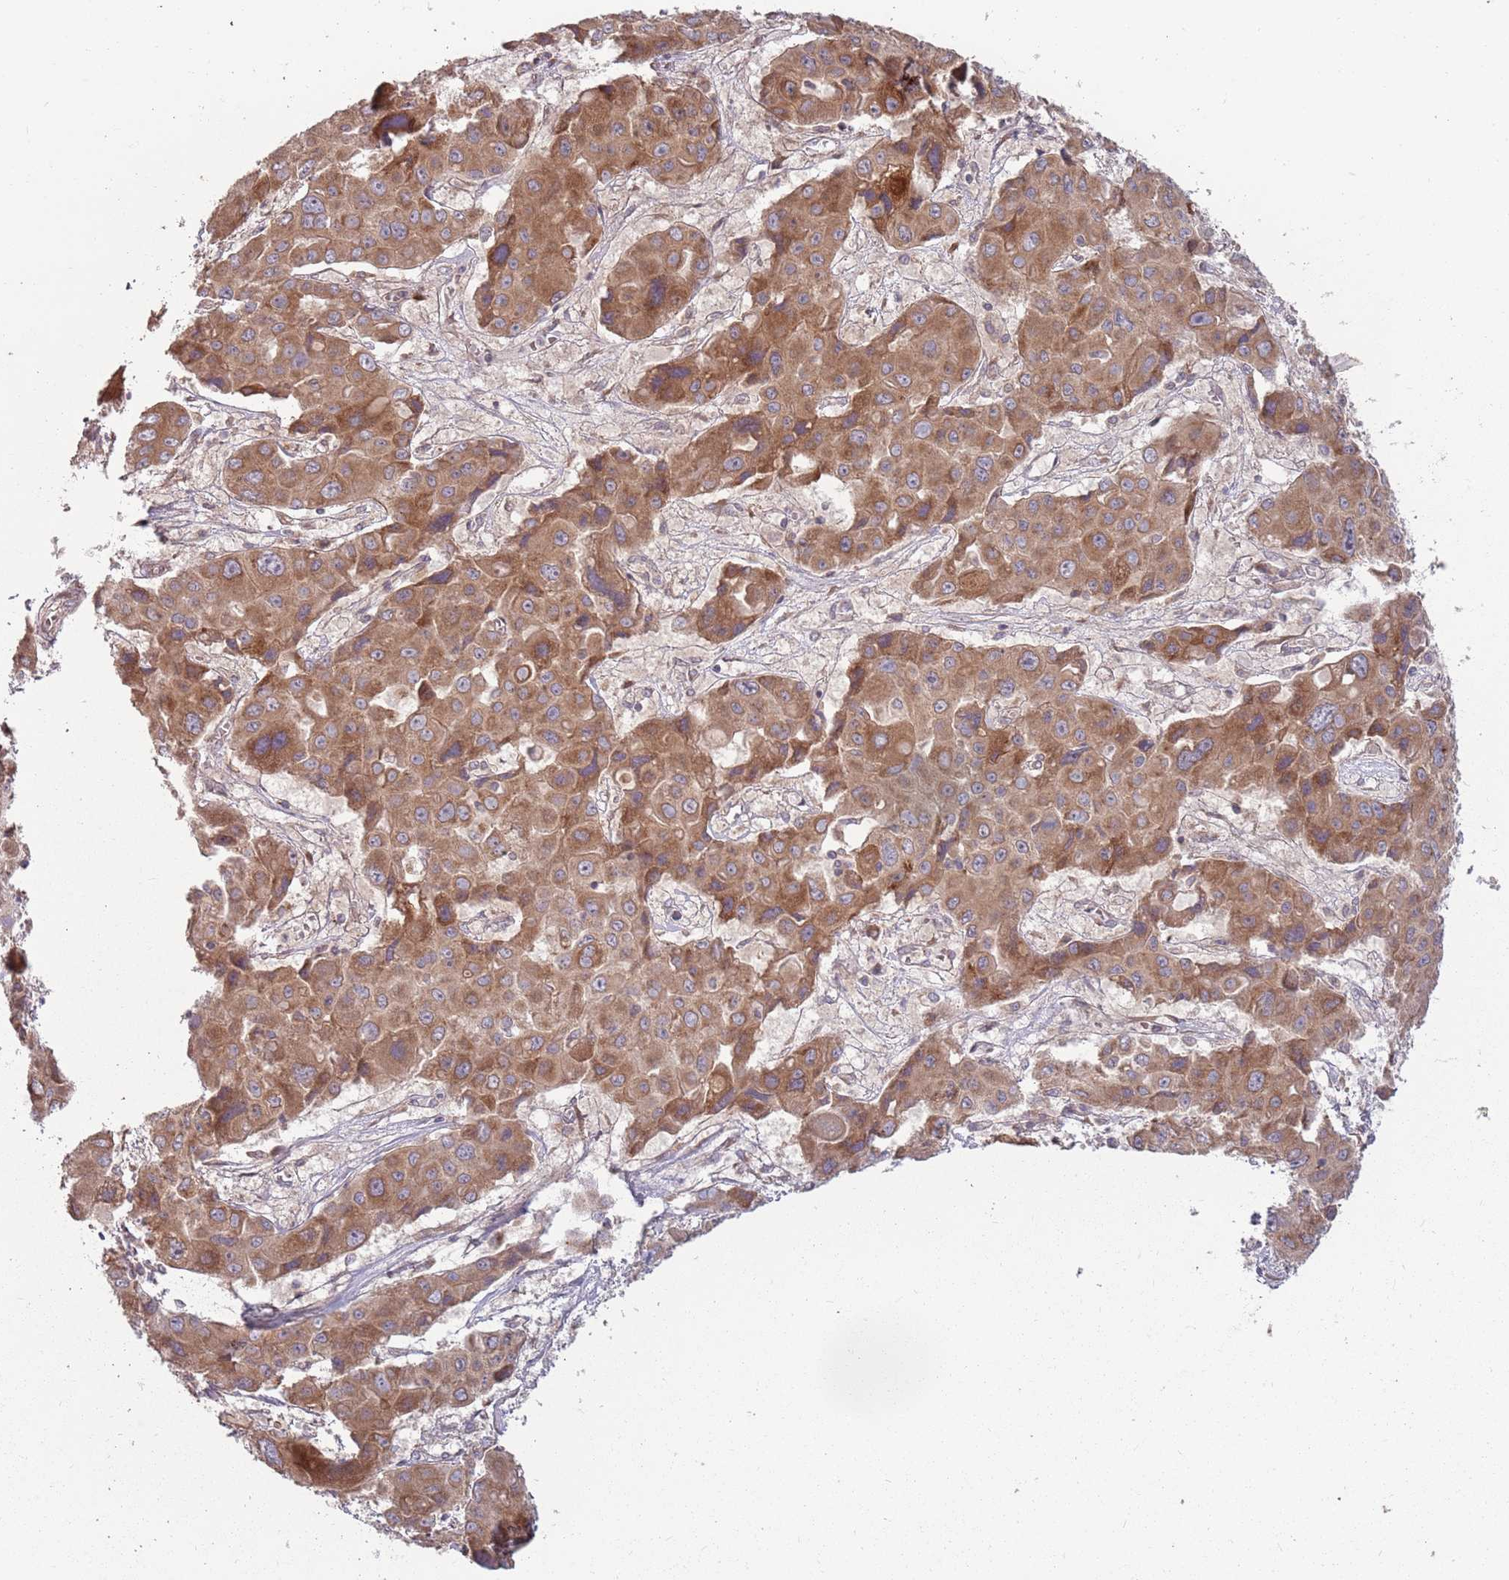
{"staining": {"intensity": "moderate", "quantity": ">75%", "location": "cytoplasmic/membranous"}, "tissue": "liver cancer", "cell_type": "Tumor cells", "image_type": "cancer", "snomed": [{"axis": "morphology", "description": "Cholangiocarcinoma"}, {"axis": "topography", "description": "Liver"}], "caption": "Tumor cells exhibit medium levels of moderate cytoplasmic/membranous expression in approximately >75% of cells in human liver cancer.", "gene": "PLD6", "patient": {"sex": "male", "age": 67}}